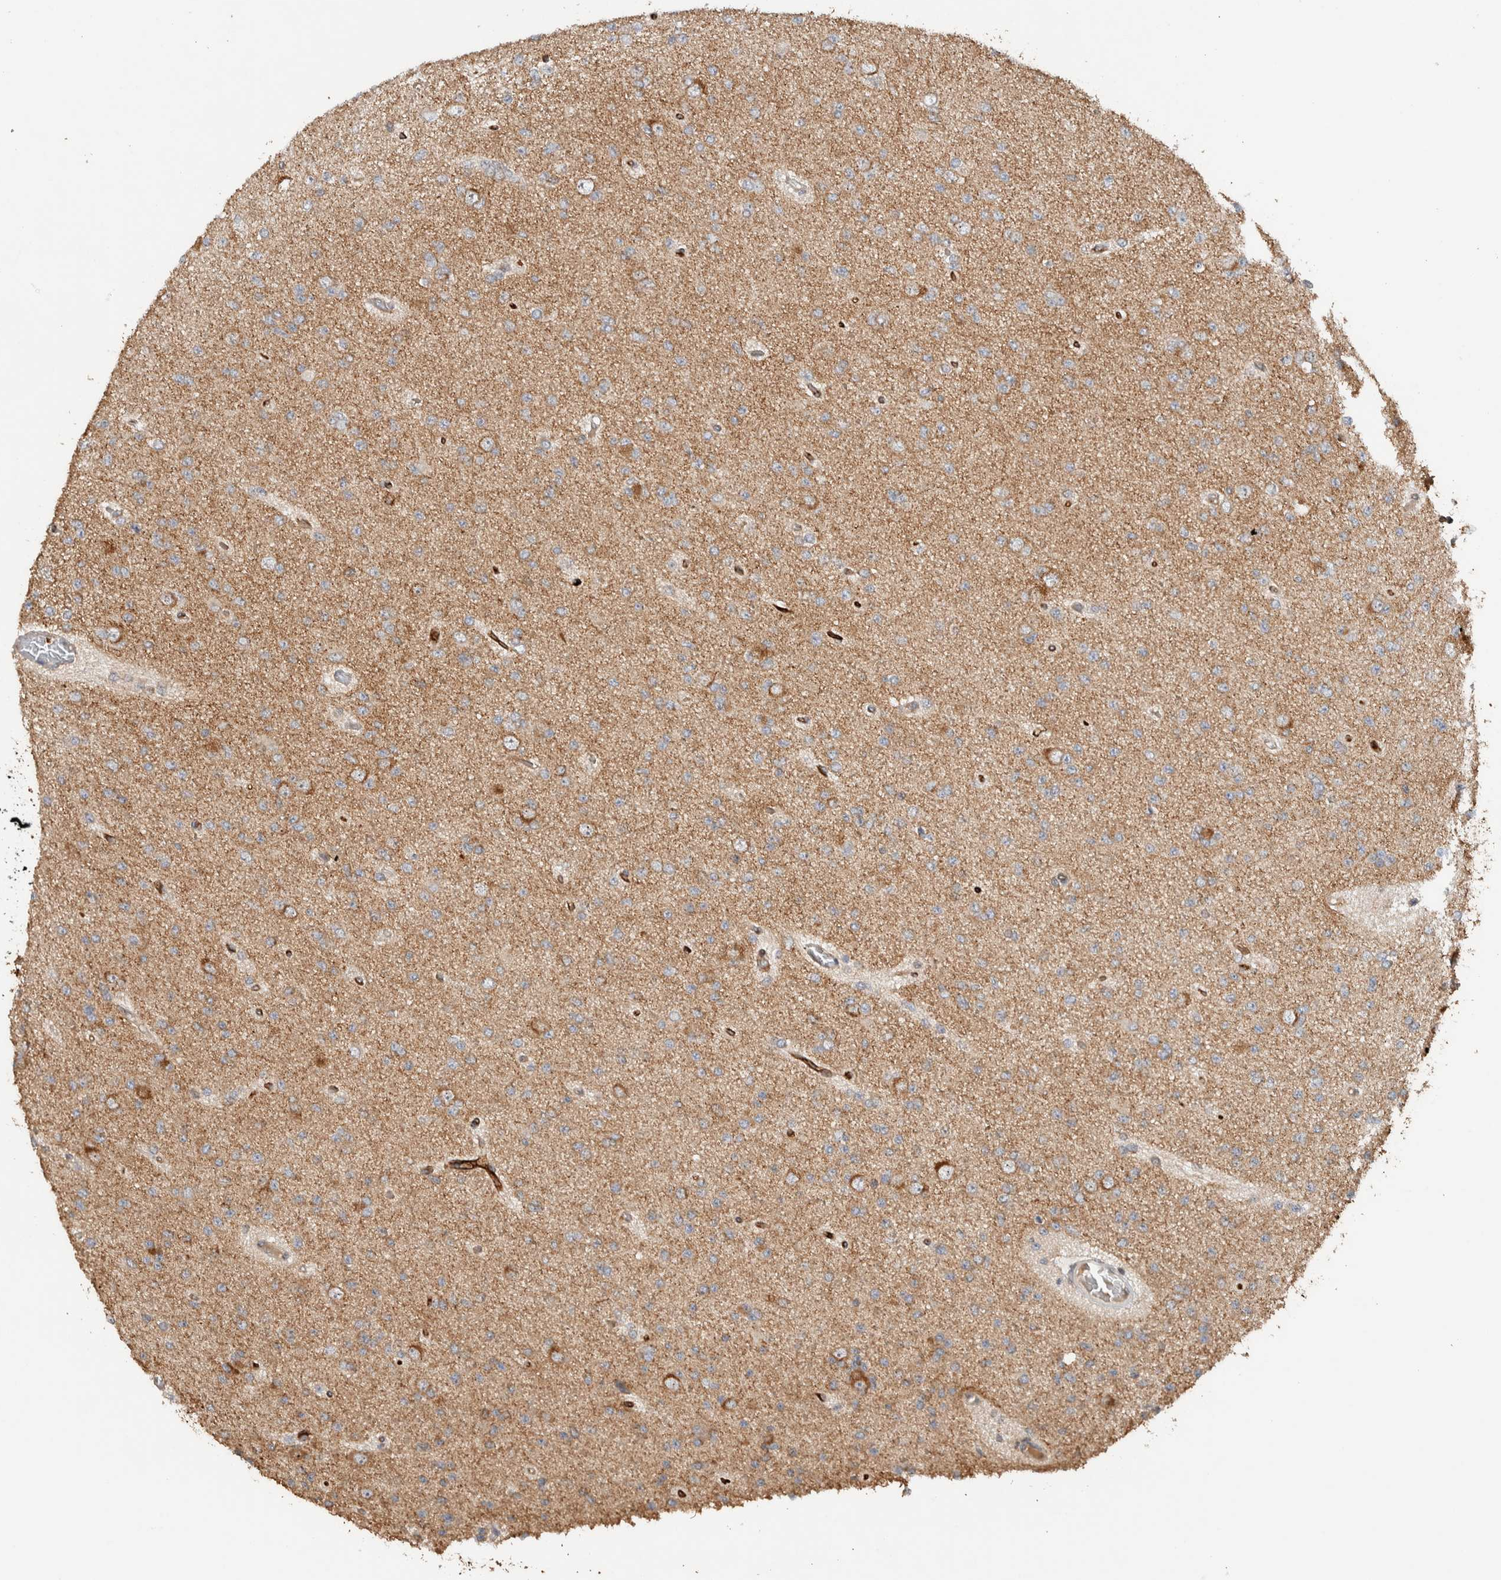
{"staining": {"intensity": "weak", "quantity": ">75%", "location": "cytoplasmic/membranous"}, "tissue": "glioma", "cell_type": "Tumor cells", "image_type": "cancer", "snomed": [{"axis": "morphology", "description": "Glioma, malignant, Low grade"}, {"axis": "topography", "description": "Brain"}], "caption": "Protein staining of malignant low-grade glioma tissue shows weak cytoplasmic/membranous positivity in about >75% of tumor cells.", "gene": "VPS53", "patient": {"sex": "female", "age": 22}}